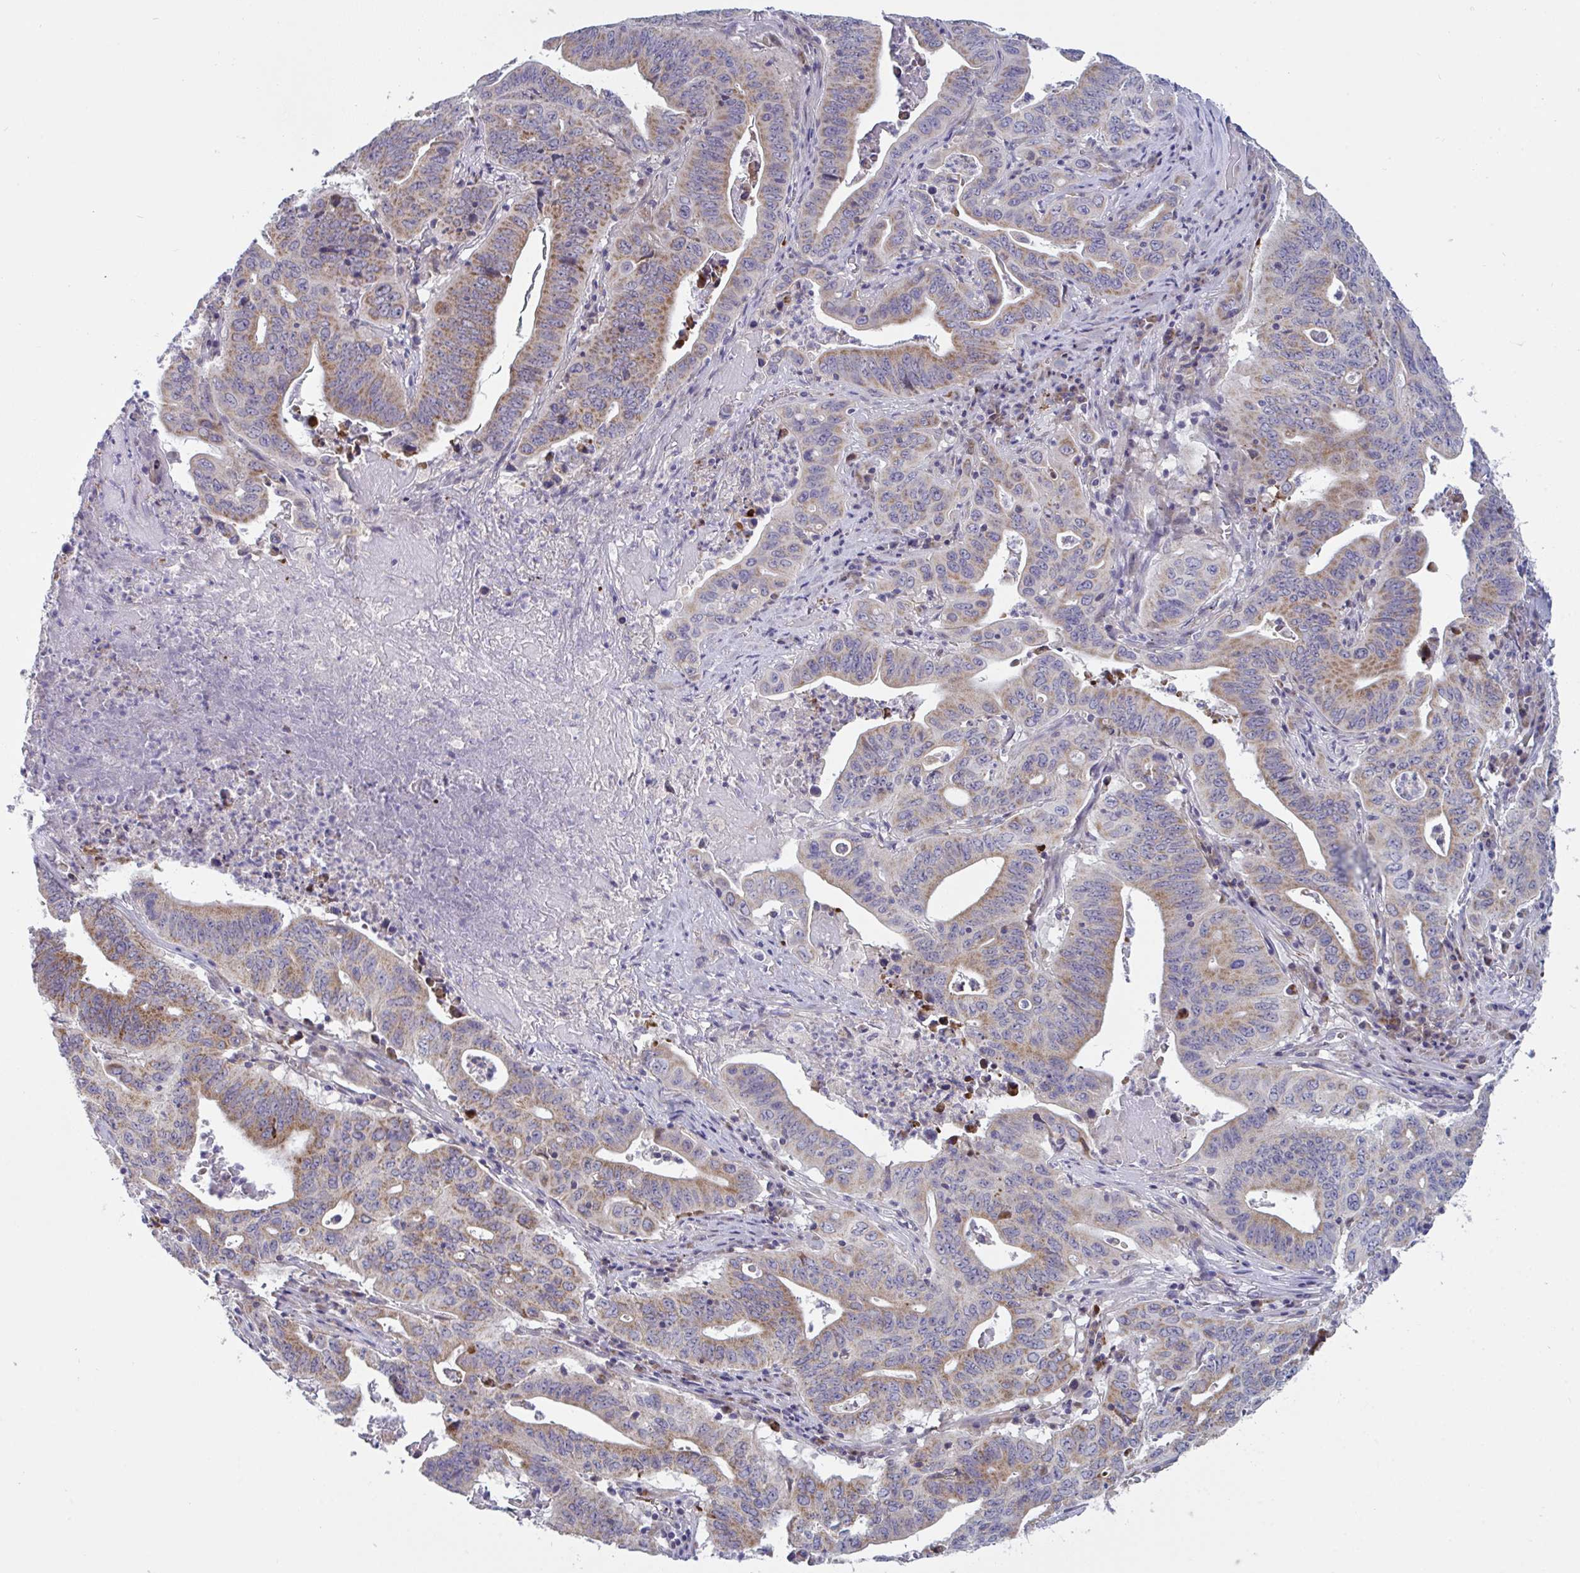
{"staining": {"intensity": "moderate", "quantity": ">75%", "location": "cytoplasmic/membranous"}, "tissue": "lung cancer", "cell_type": "Tumor cells", "image_type": "cancer", "snomed": [{"axis": "morphology", "description": "Adenocarcinoma, NOS"}, {"axis": "topography", "description": "Lung"}], "caption": "A brown stain highlights moderate cytoplasmic/membranous positivity of a protein in lung cancer tumor cells.", "gene": "MRPS2", "patient": {"sex": "female", "age": 60}}